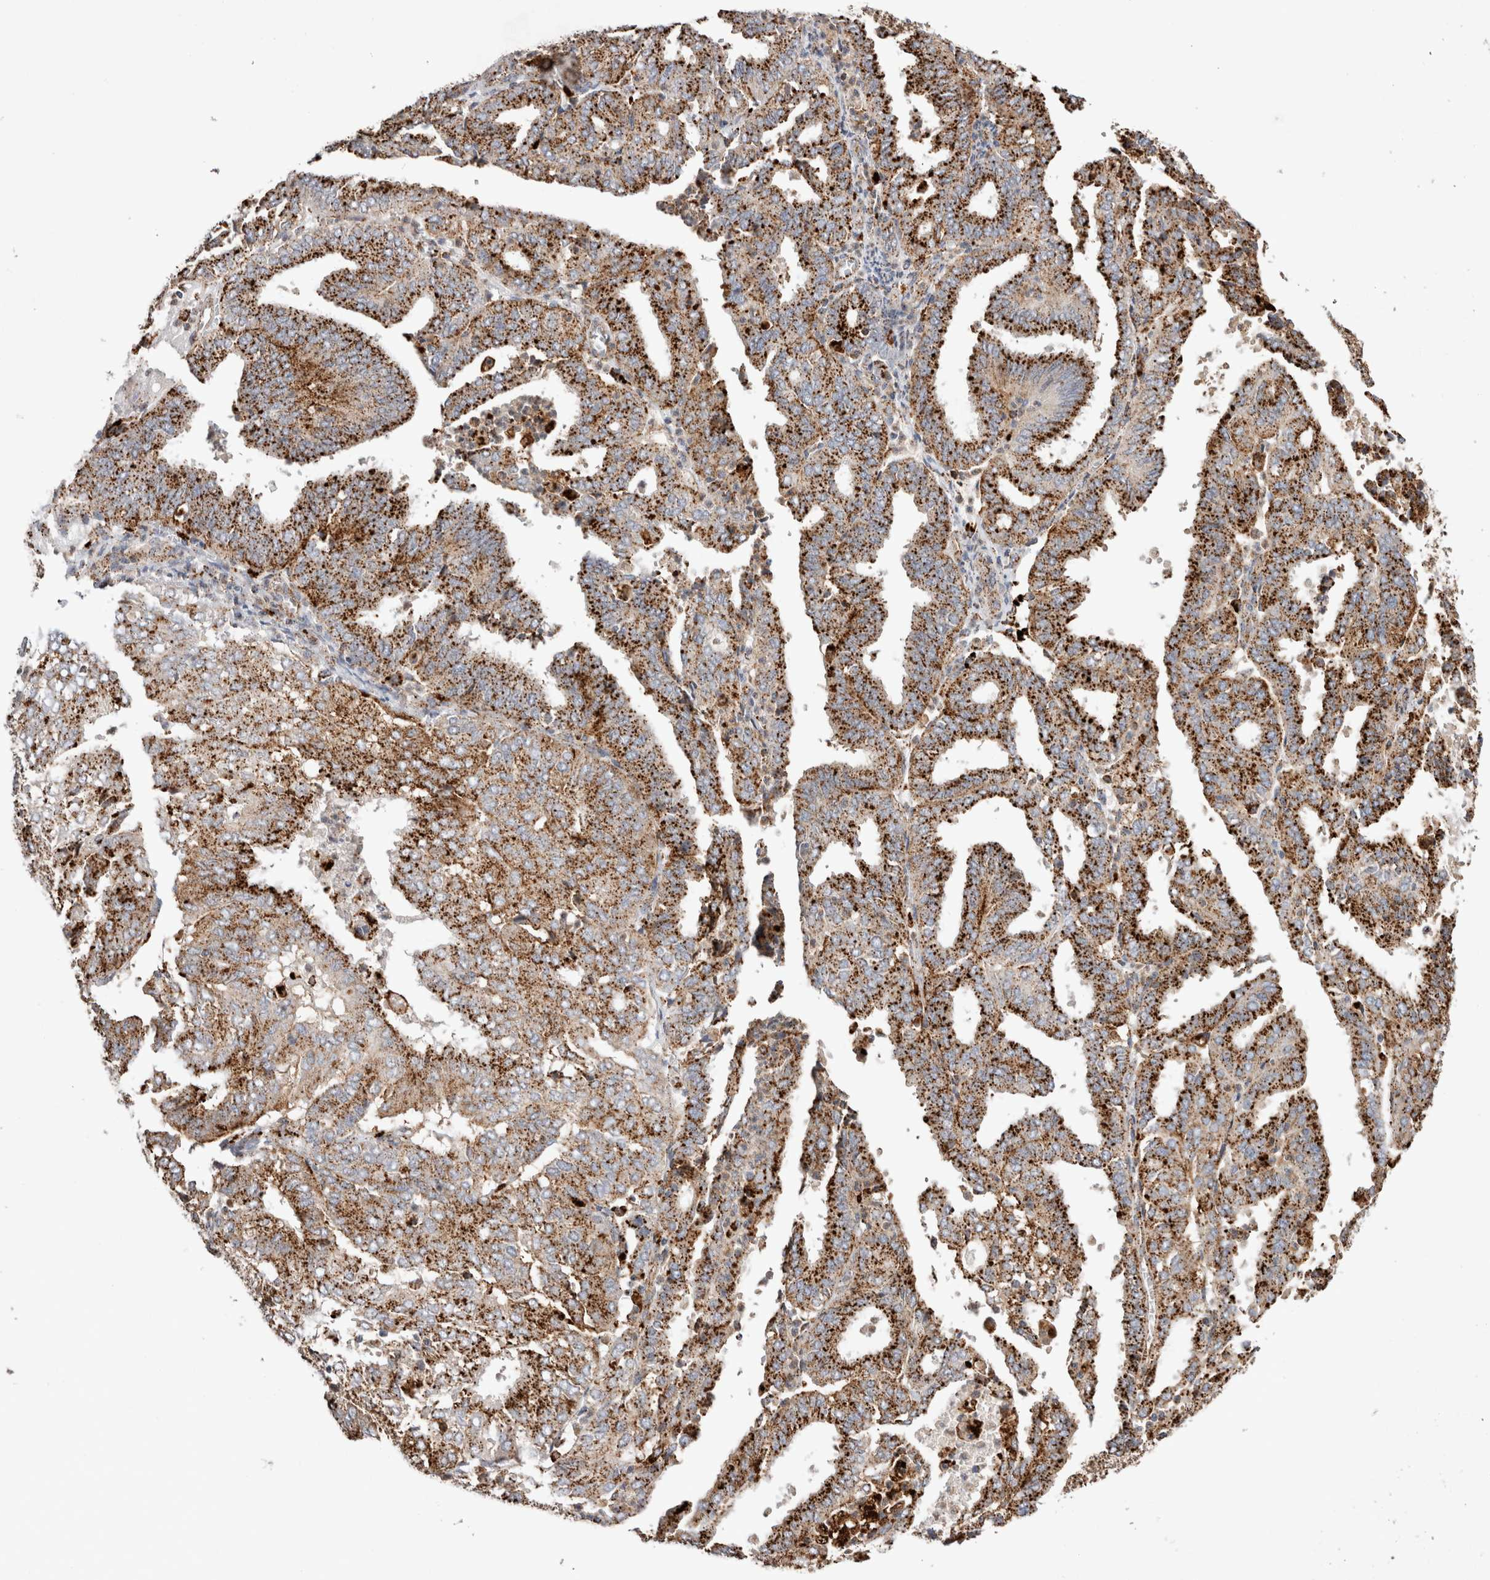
{"staining": {"intensity": "strong", "quantity": ">75%", "location": "cytoplasmic/membranous"}, "tissue": "endometrial cancer", "cell_type": "Tumor cells", "image_type": "cancer", "snomed": [{"axis": "morphology", "description": "Adenocarcinoma, NOS"}, {"axis": "topography", "description": "Uterus"}], "caption": "High-magnification brightfield microscopy of endometrial cancer (adenocarcinoma) stained with DAB (3,3'-diaminobenzidine) (brown) and counterstained with hematoxylin (blue). tumor cells exhibit strong cytoplasmic/membranous staining is present in approximately>75% of cells.", "gene": "CTSA", "patient": {"sex": "female", "age": 60}}